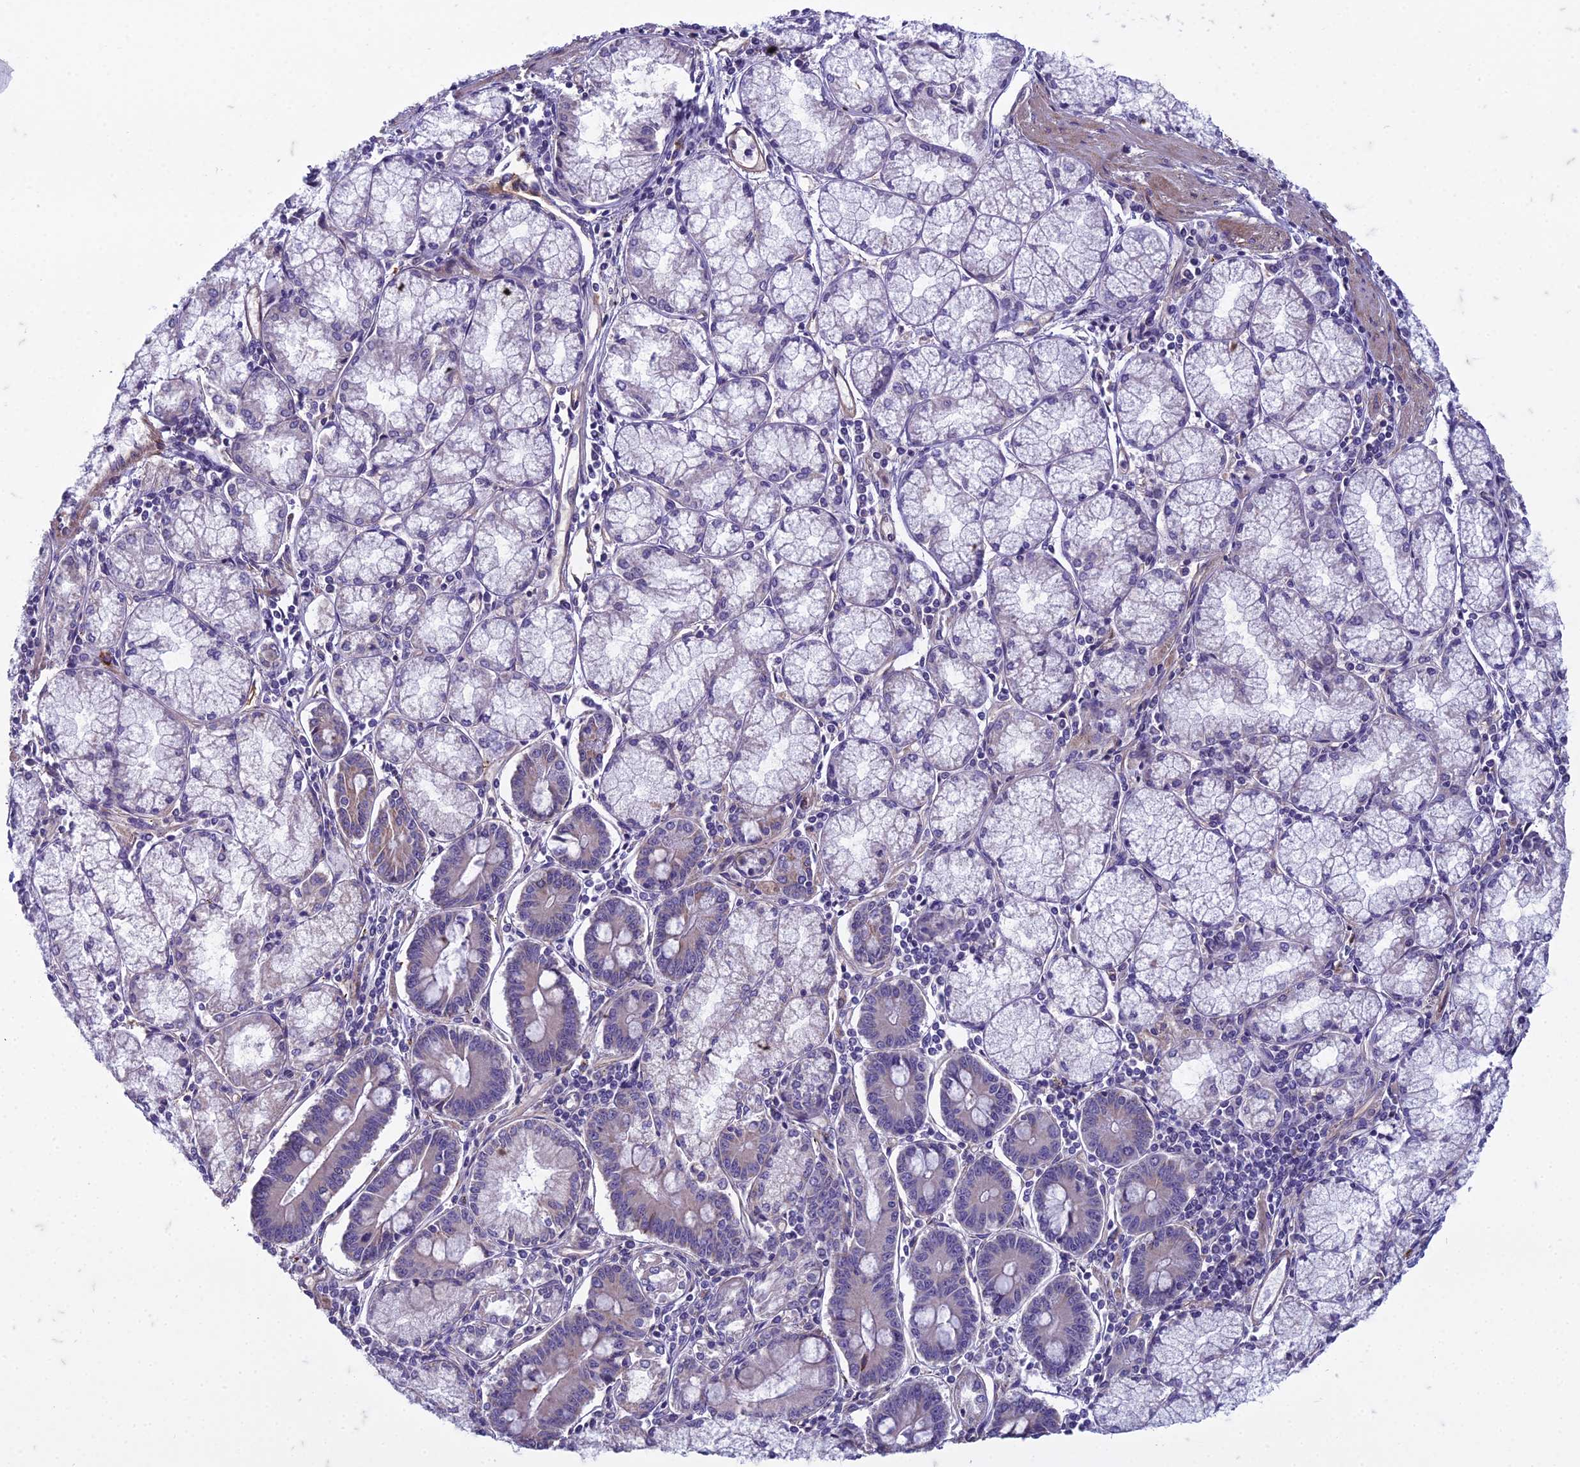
{"staining": {"intensity": "negative", "quantity": "none", "location": "none"}, "tissue": "pancreatic cancer", "cell_type": "Tumor cells", "image_type": "cancer", "snomed": [{"axis": "morphology", "description": "Adenocarcinoma, NOS"}, {"axis": "topography", "description": "Pancreas"}], "caption": "Pancreatic adenocarcinoma was stained to show a protein in brown. There is no significant positivity in tumor cells. (DAB (3,3'-diaminobenzidine) IHC visualized using brightfield microscopy, high magnification).", "gene": "DUS2", "patient": {"sex": "female", "age": 50}}